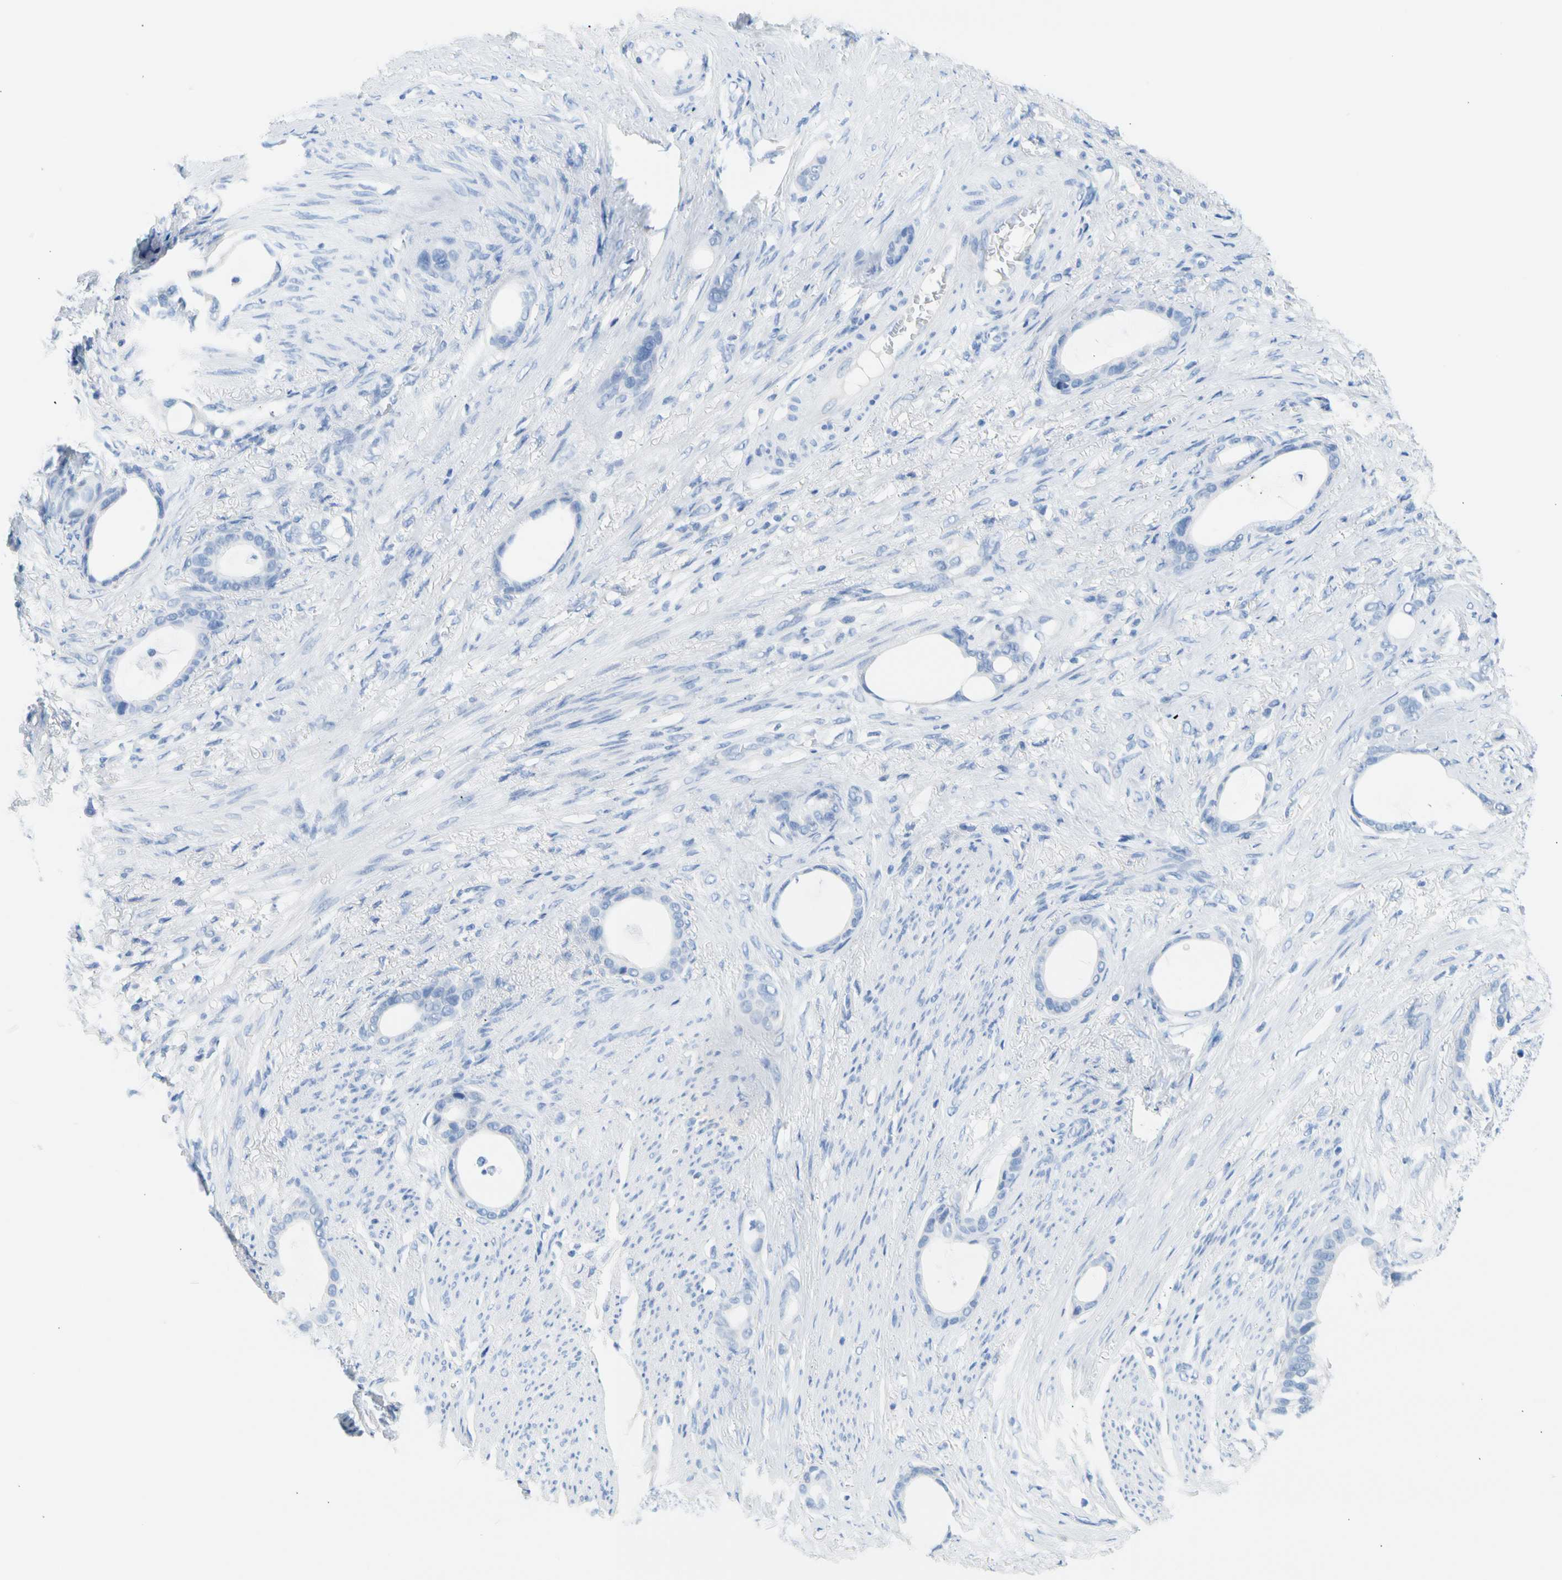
{"staining": {"intensity": "negative", "quantity": "none", "location": "none"}, "tissue": "stomach cancer", "cell_type": "Tumor cells", "image_type": "cancer", "snomed": [{"axis": "morphology", "description": "Adenocarcinoma, NOS"}, {"axis": "topography", "description": "Stomach"}], "caption": "An image of stomach cancer stained for a protein displays no brown staining in tumor cells.", "gene": "CEL", "patient": {"sex": "female", "age": 75}}